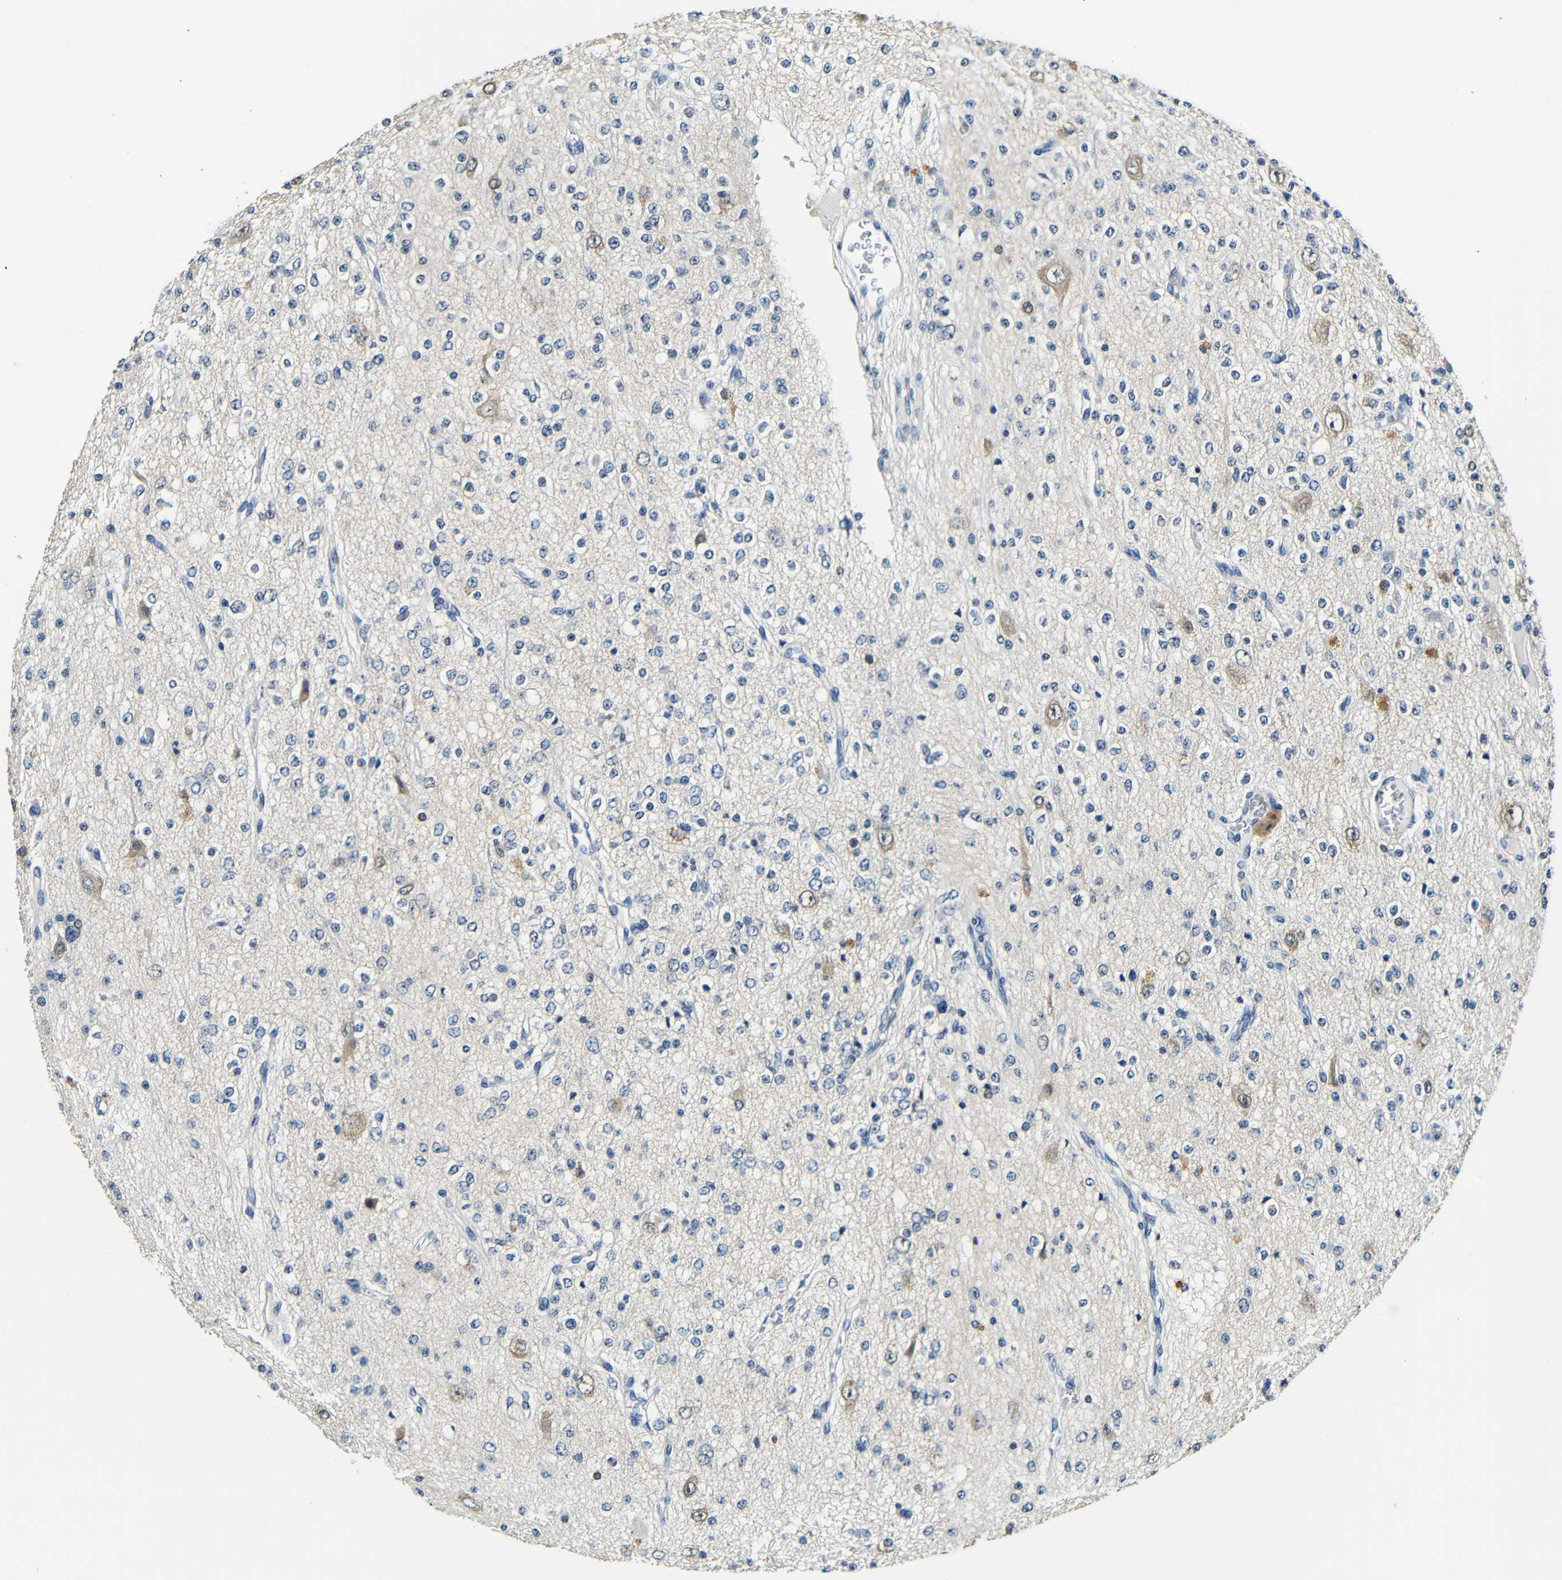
{"staining": {"intensity": "negative", "quantity": "none", "location": "none"}, "tissue": "glioma", "cell_type": "Tumor cells", "image_type": "cancer", "snomed": [{"axis": "morphology", "description": "Glioma, malignant, Low grade"}, {"axis": "topography", "description": "Brain"}], "caption": "Glioma stained for a protein using IHC reveals no staining tumor cells.", "gene": "ADAP1", "patient": {"sex": "male", "age": 38}}